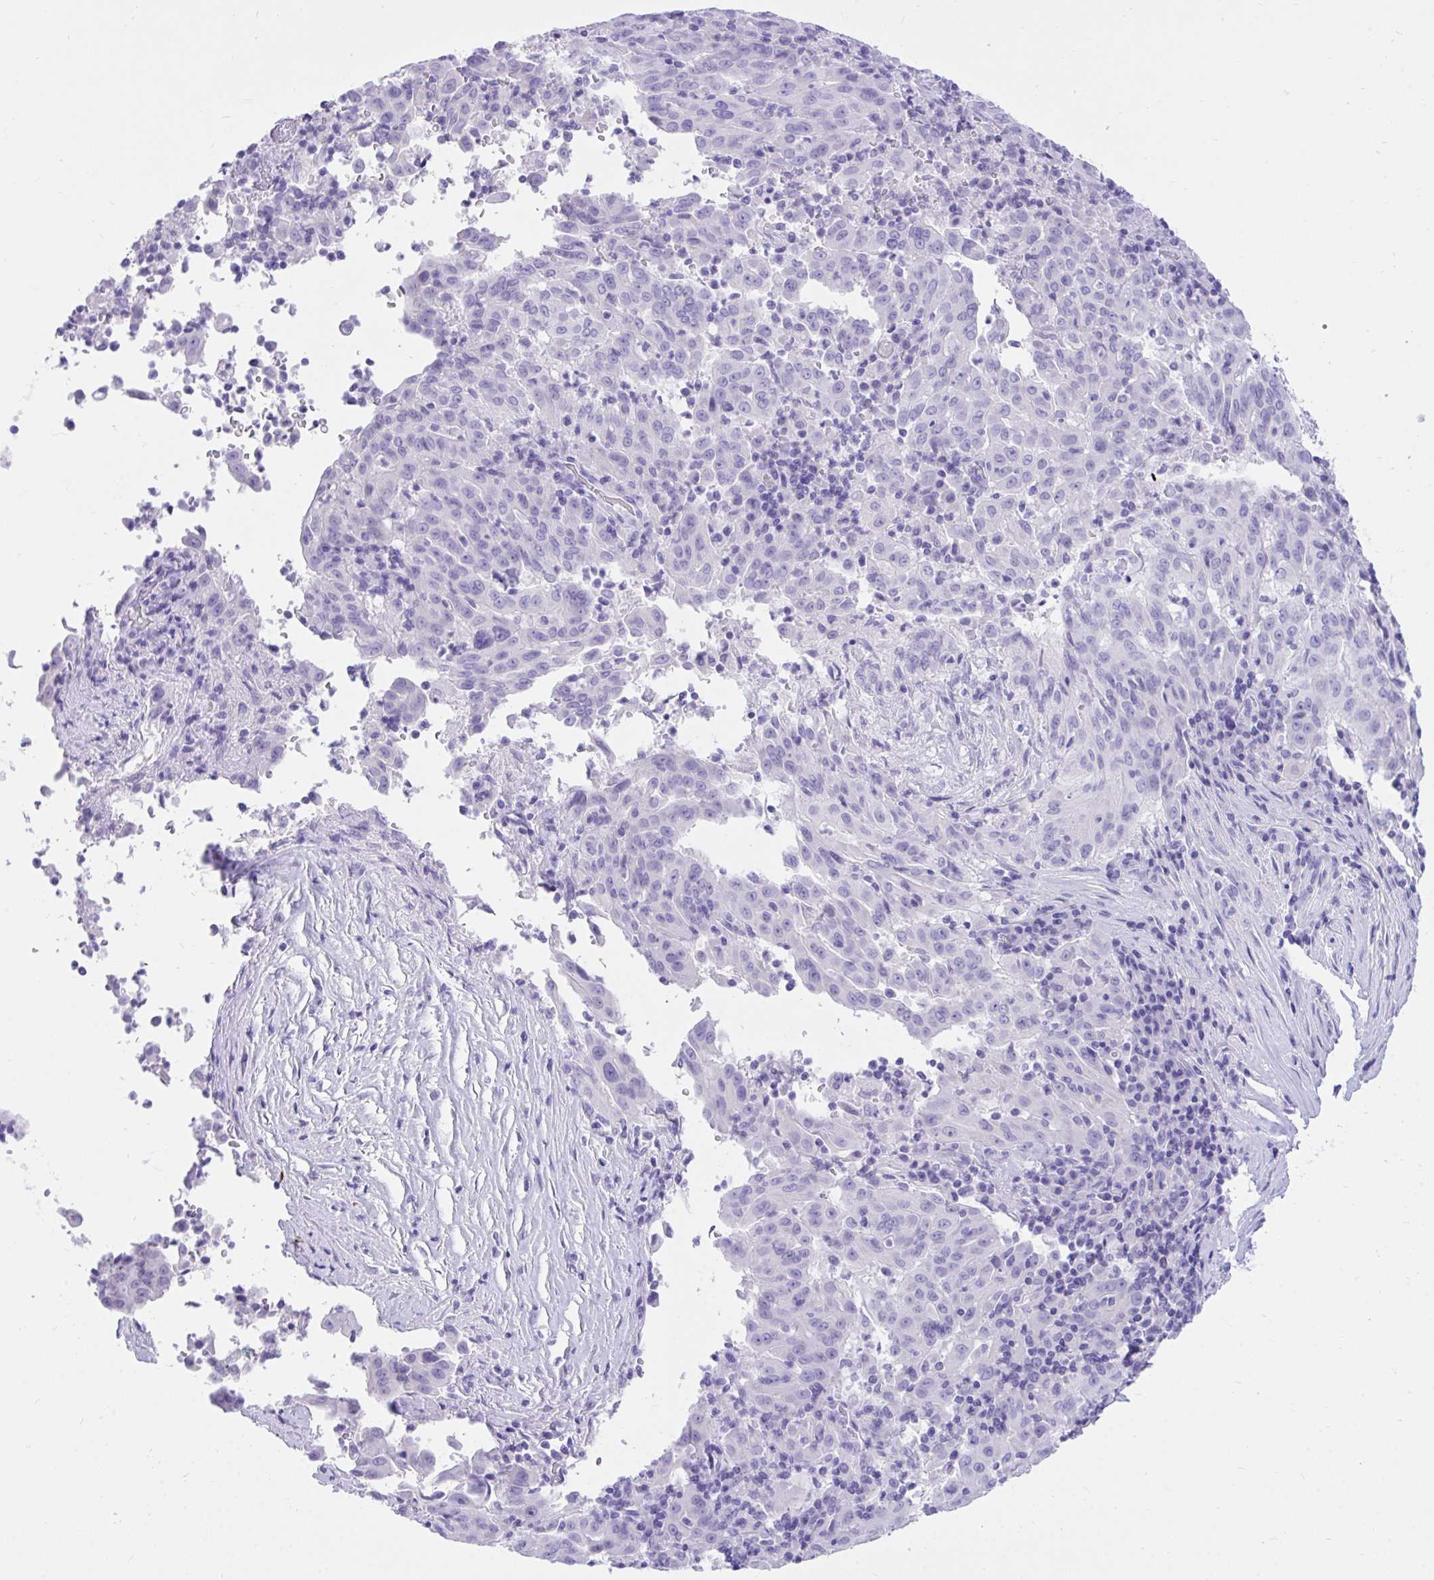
{"staining": {"intensity": "negative", "quantity": "none", "location": "none"}, "tissue": "pancreatic cancer", "cell_type": "Tumor cells", "image_type": "cancer", "snomed": [{"axis": "morphology", "description": "Adenocarcinoma, NOS"}, {"axis": "topography", "description": "Pancreas"}], "caption": "Pancreatic cancer stained for a protein using IHC exhibits no positivity tumor cells.", "gene": "KCNN4", "patient": {"sex": "male", "age": 63}}